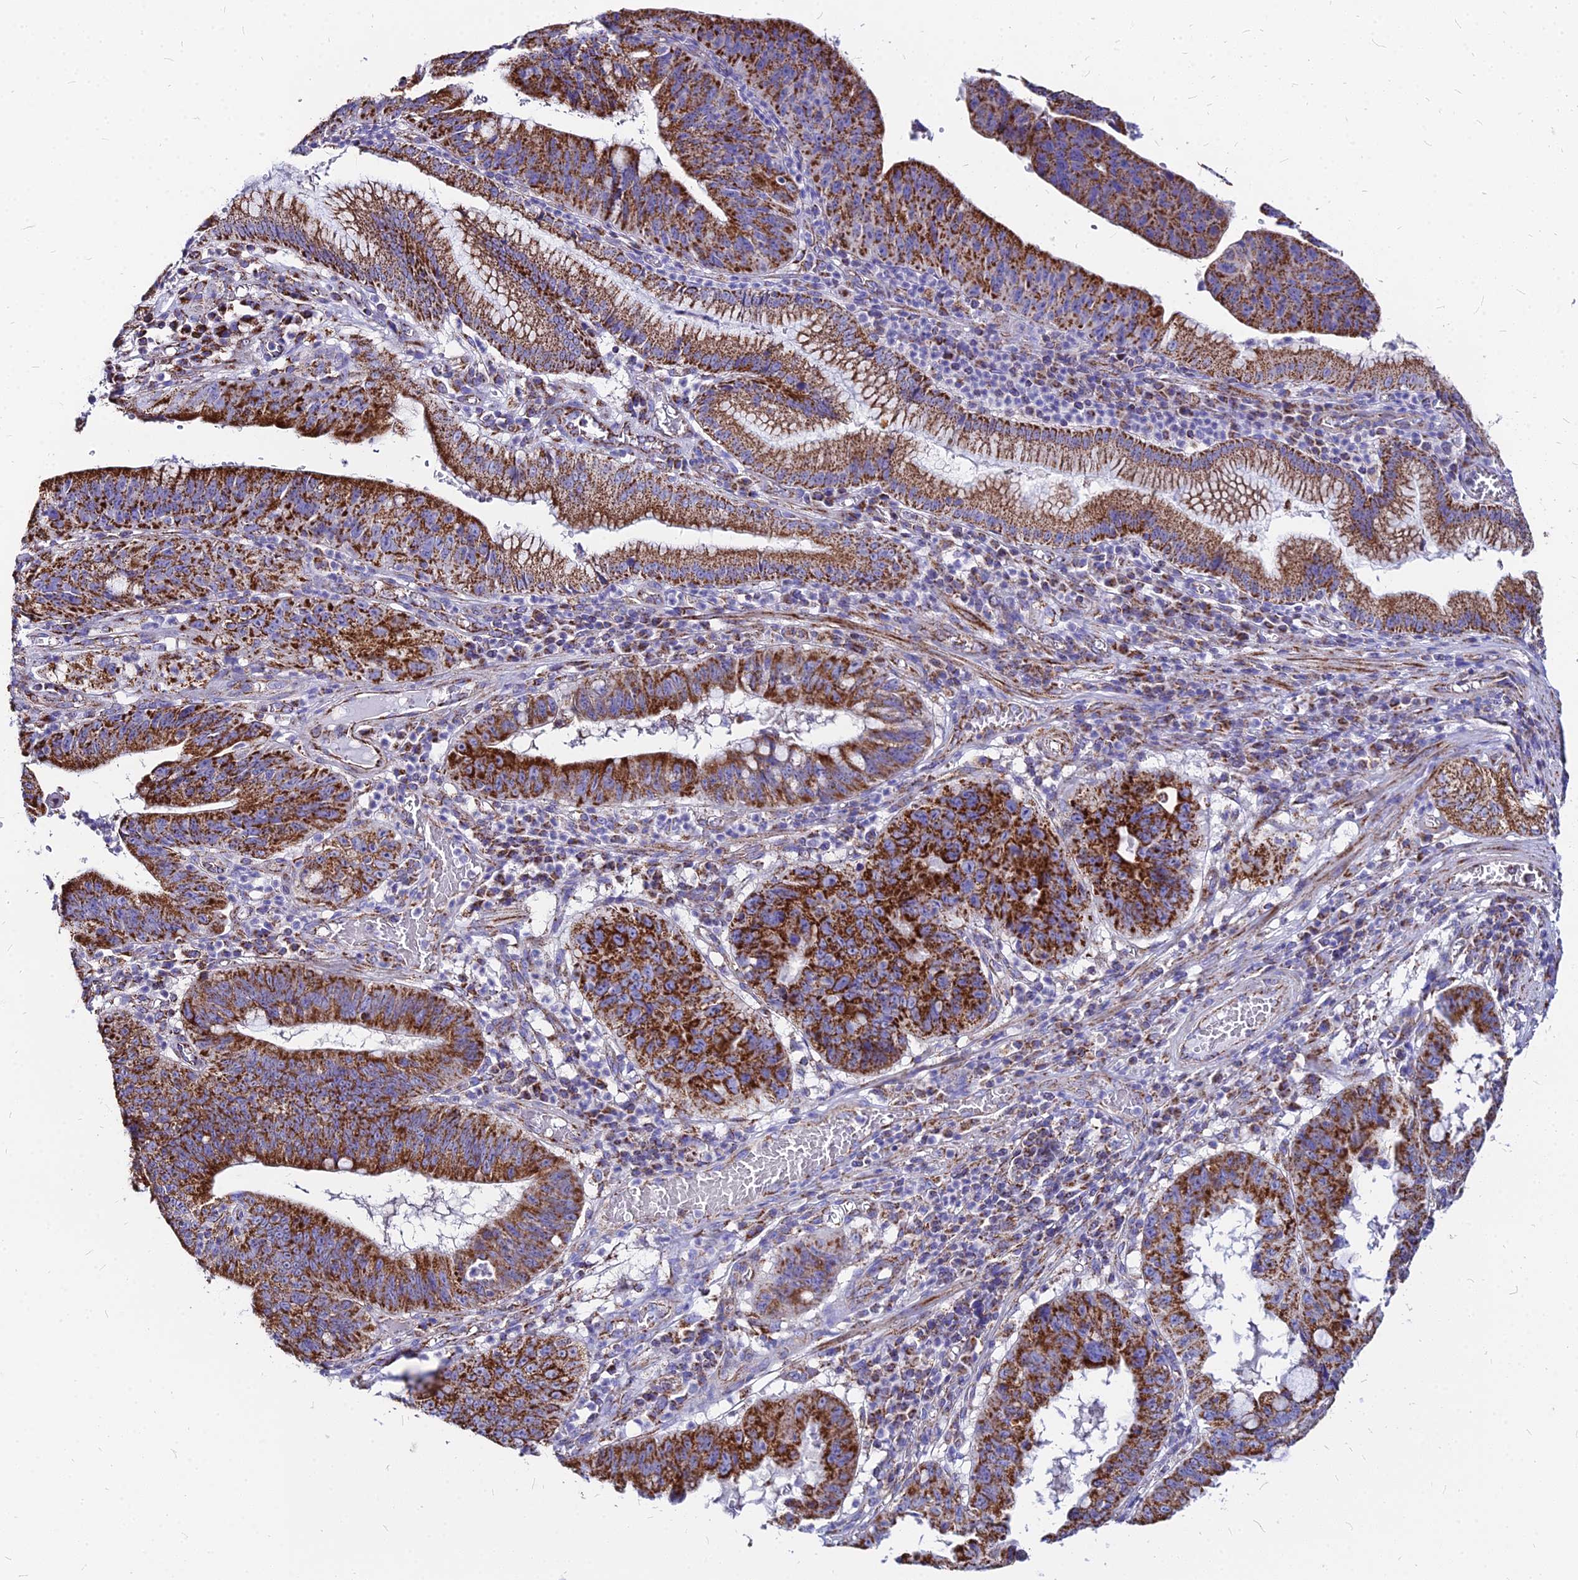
{"staining": {"intensity": "strong", "quantity": ">75%", "location": "cytoplasmic/membranous"}, "tissue": "stomach cancer", "cell_type": "Tumor cells", "image_type": "cancer", "snomed": [{"axis": "morphology", "description": "Adenocarcinoma, NOS"}, {"axis": "topography", "description": "Stomach"}], "caption": "IHC of adenocarcinoma (stomach) reveals high levels of strong cytoplasmic/membranous expression in about >75% of tumor cells.", "gene": "DLD", "patient": {"sex": "male", "age": 59}}